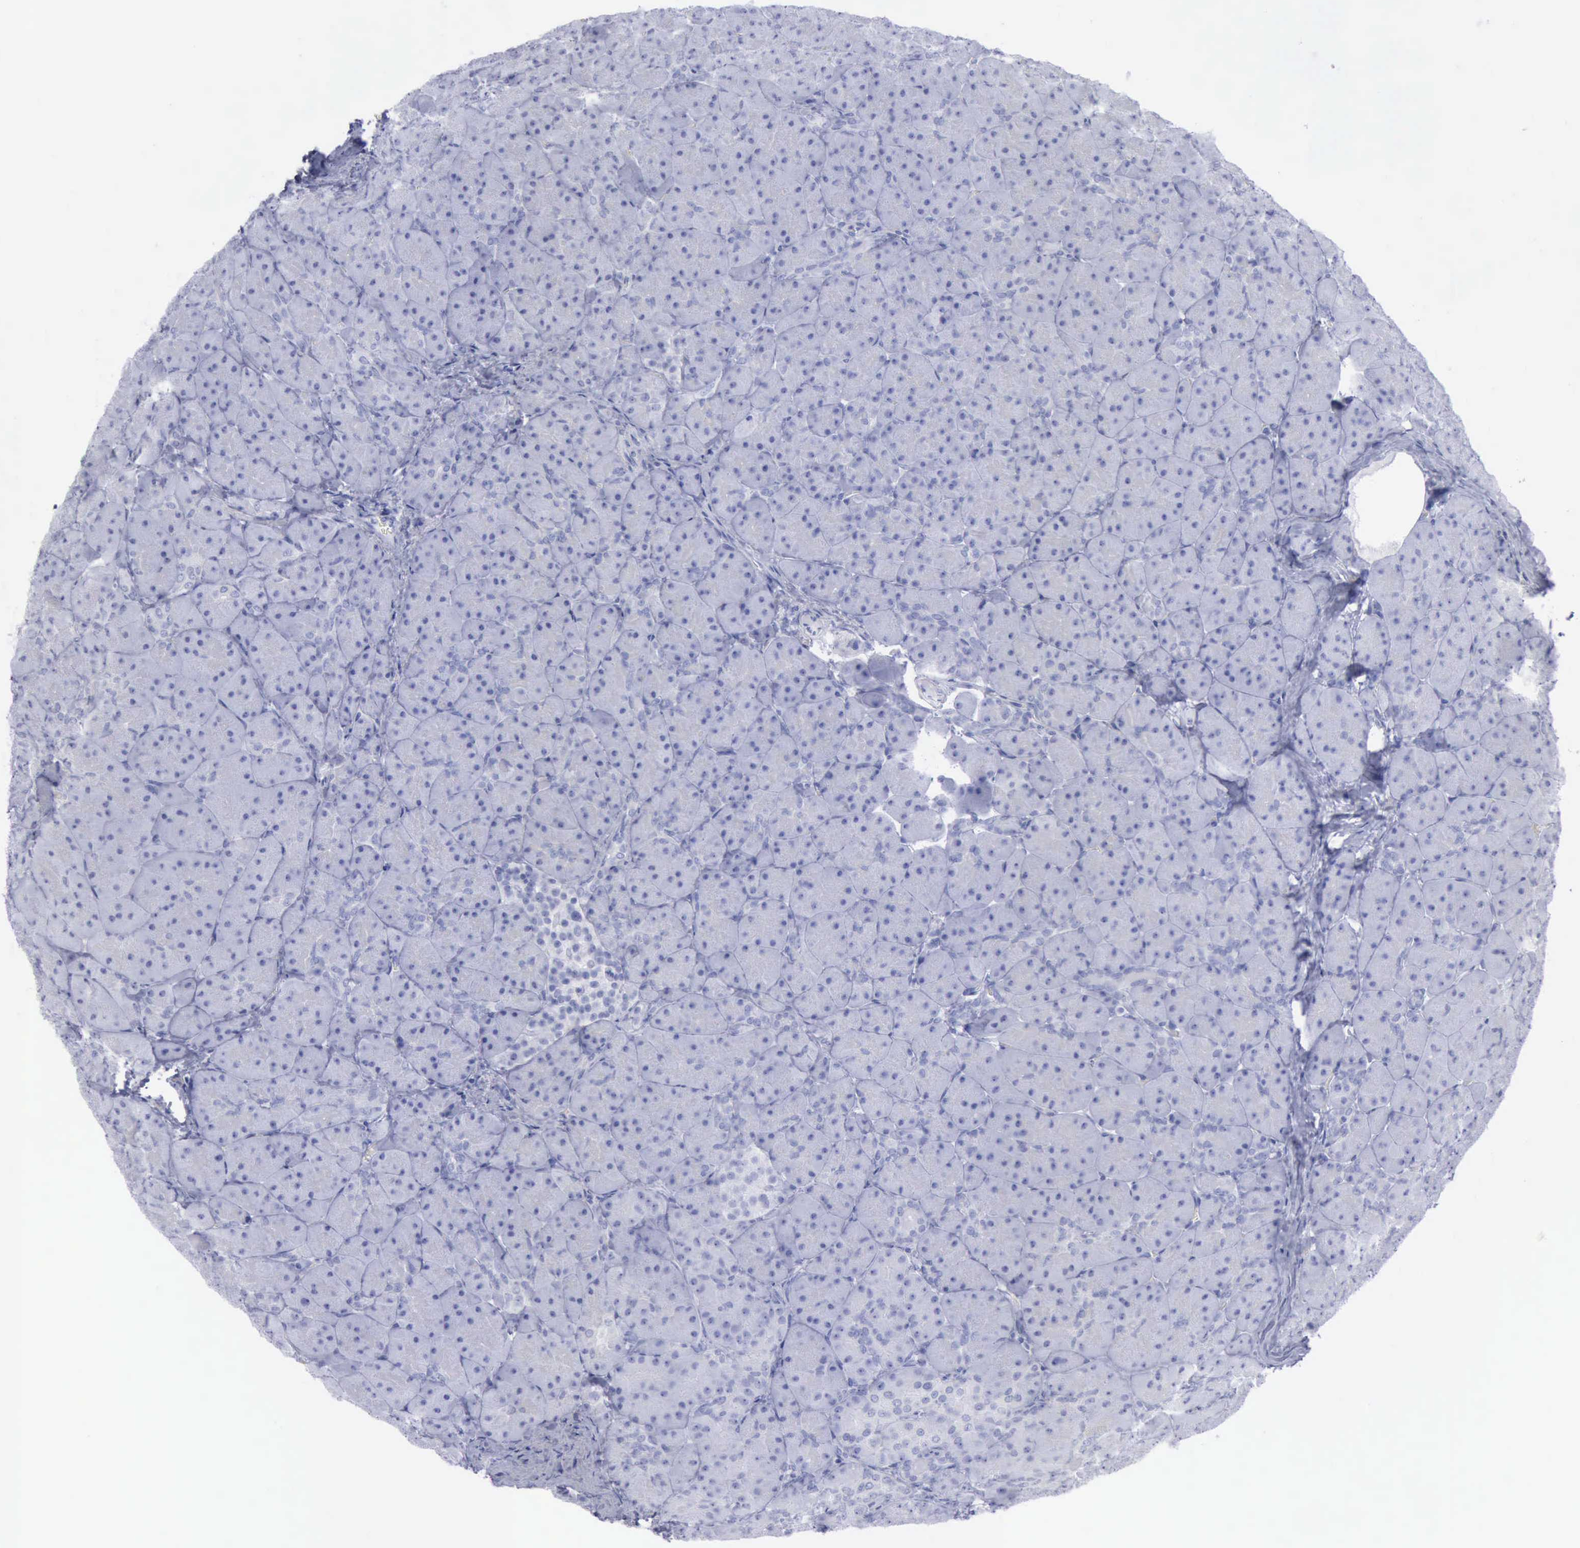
{"staining": {"intensity": "negative", "quantity": "none", "location": "none"}, "tissue": "pancreas", "cell_type": "Exocrine glandular cells", "image_type": "normal", "snomed": [{"axis": "morphology", "description": "Normal tissue, NOS"}, {"axis": "topography", "description": "Pancreas"}], "caption": "Immunohistochemistry (IHC) histopathology image of unremarkable pancreas stained for a protein (brown), which exhibits no staining in exocrine glandular cells.", "gene": "KRT13", "patient": {"sex": "male", "age": 66}}